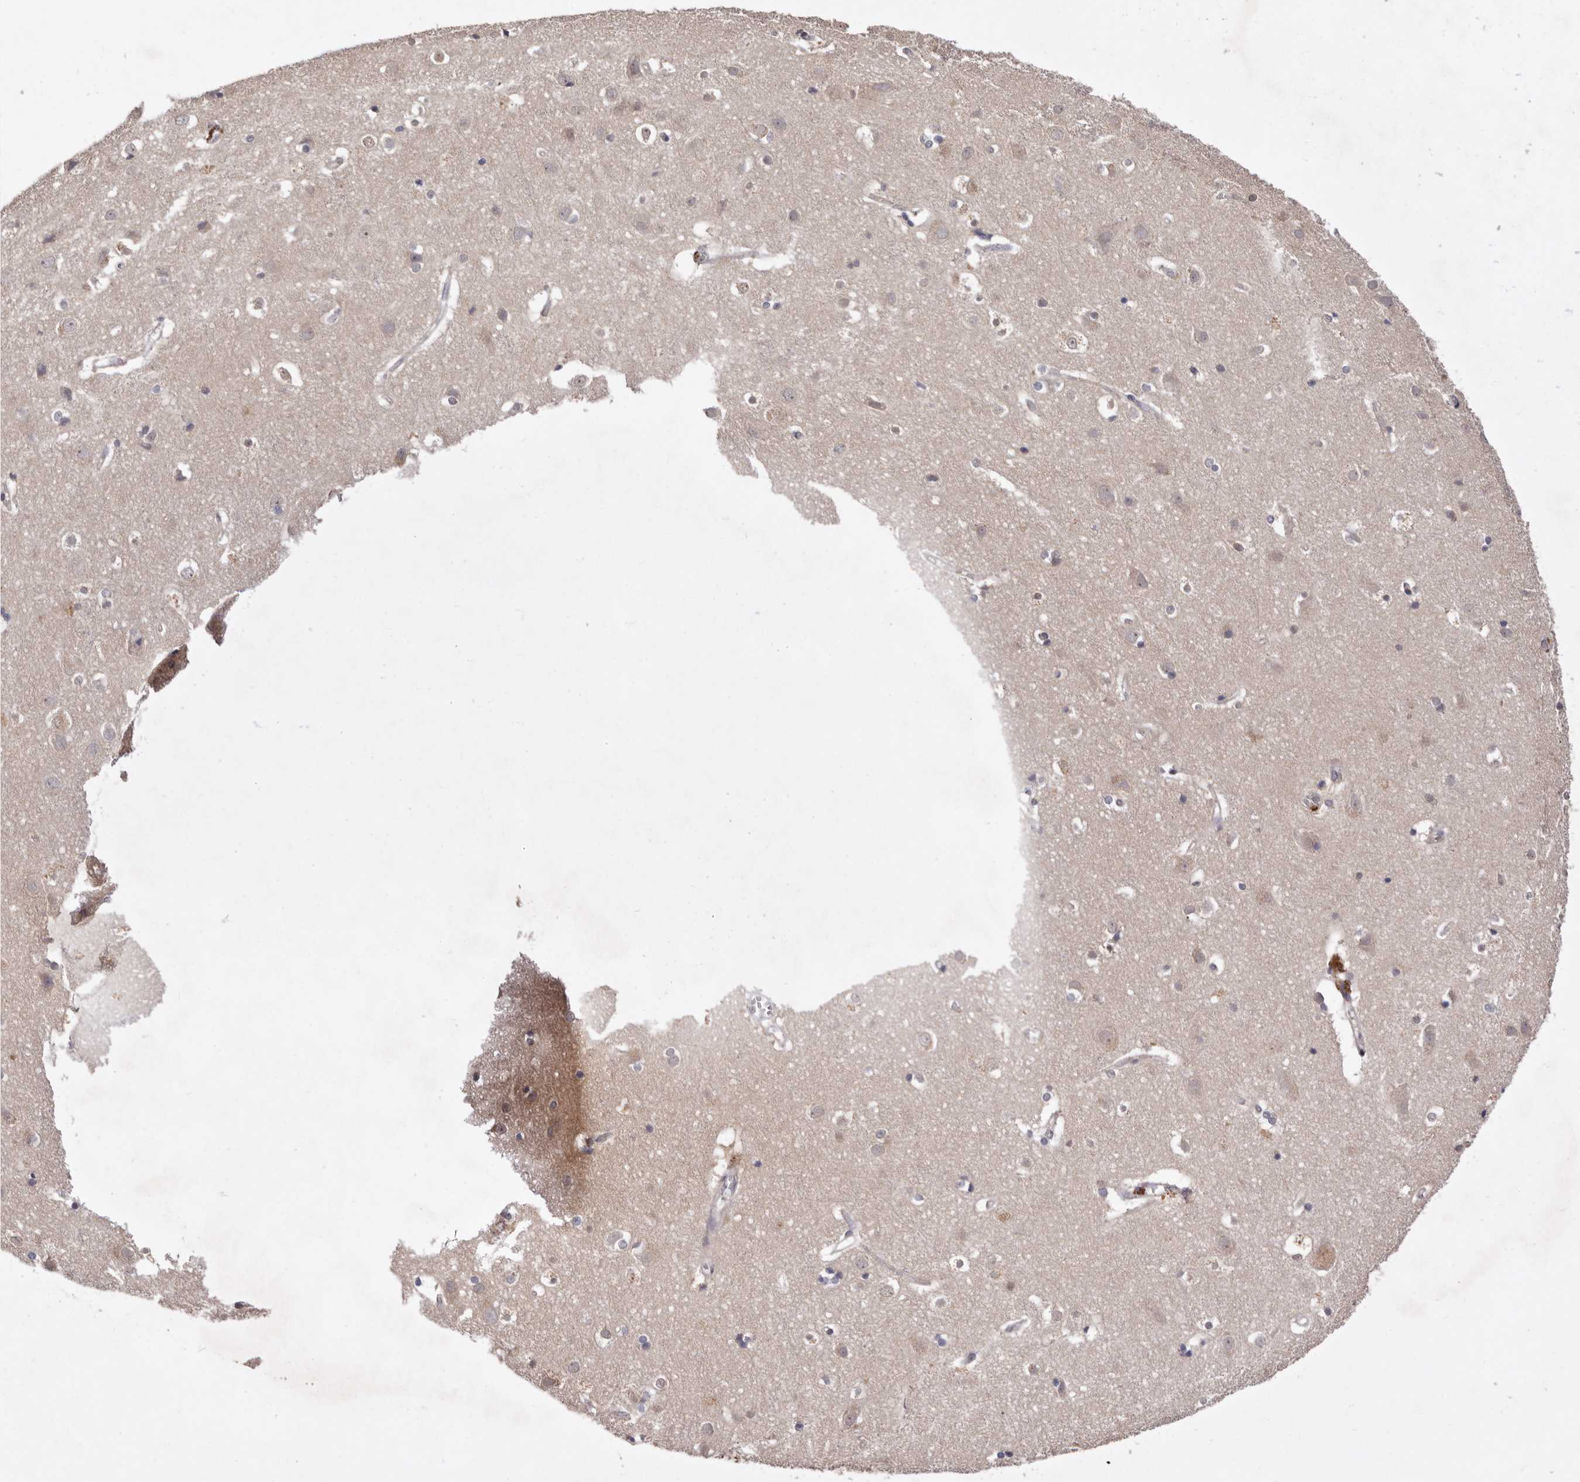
{"staining": {"intensity": "negative", "quantity": "none", "location": "none"}, "tissue": "cerebral cortex", "cell_type": "Endothelial cells", "image_type": "normal", "snomed": [{"axis": "morphology", "description": "Normal tissue, NOS"}, {"axis": "topography", "description": "Cerebral cortex"}], "caption": "Immunohistochemistry (IHC) of unremarkable cerebral cortex reveals no positivity in endothelial cells. (Brightfield microscopy of DAB (3,3'-diaminobenzidine) immunohistochemistry at high magnification).", "gene": "SULT1E1", "patient": {"sex": "male", "age": 54}}